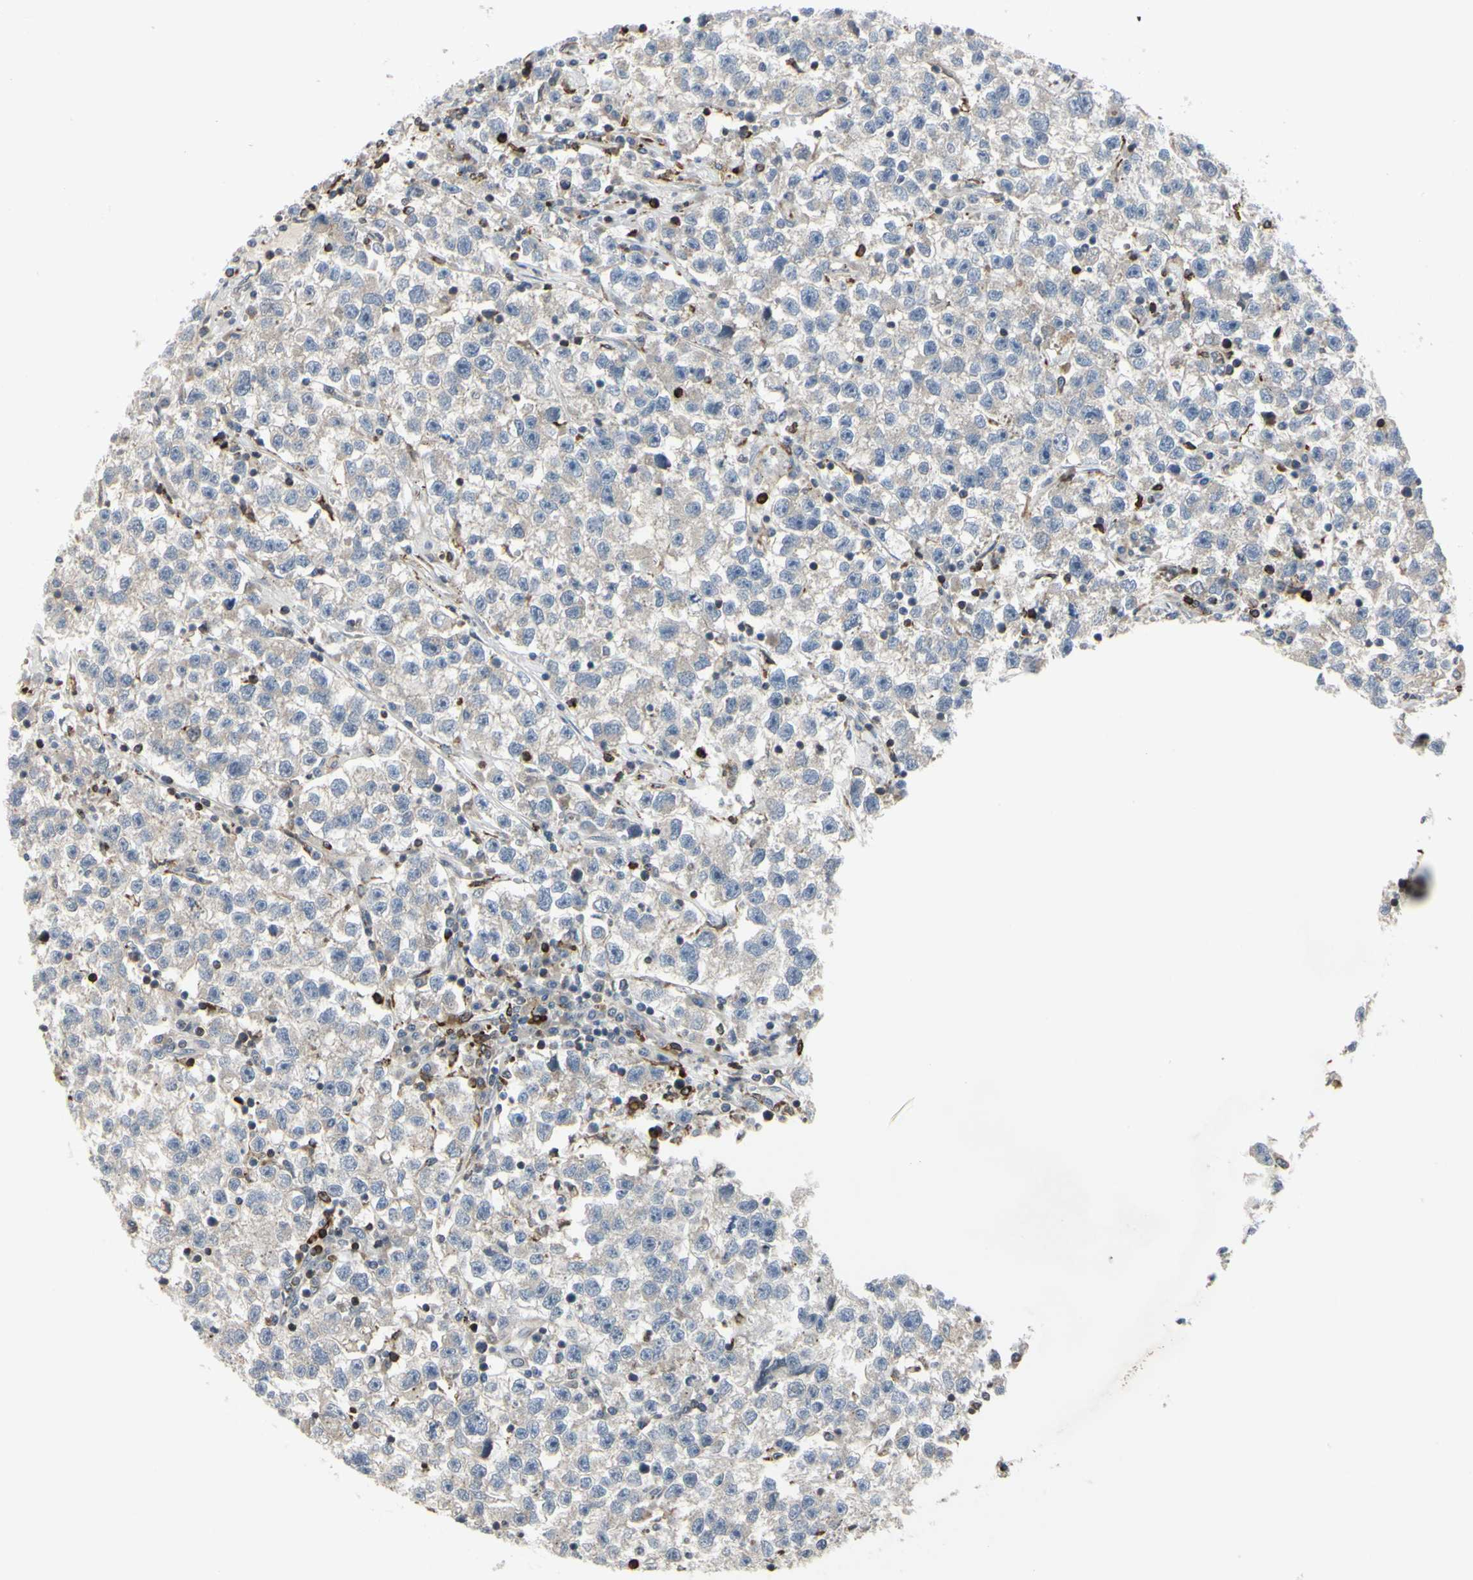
{"staining": {"intensity": "negative", "quantity": "none", "location": "none"}, "tissue": "testis cancer", "cell_type": "Tumor cells", "image_type": "cancer", "snomed": [{"axis": "morphology", "description": "Seminoma, NOS"}, {"axis": "topography", "description": "Testis"}], "caption": "Tumor cells are negative for brown protein staining in seminoma (testis). Brightfield microscopy of IHC stained with DAB (brown) and hematoxylin (blue), captured at high magnification.", "gene": "PLXNA2", "patient": {"sex": "male", "age": 22}}